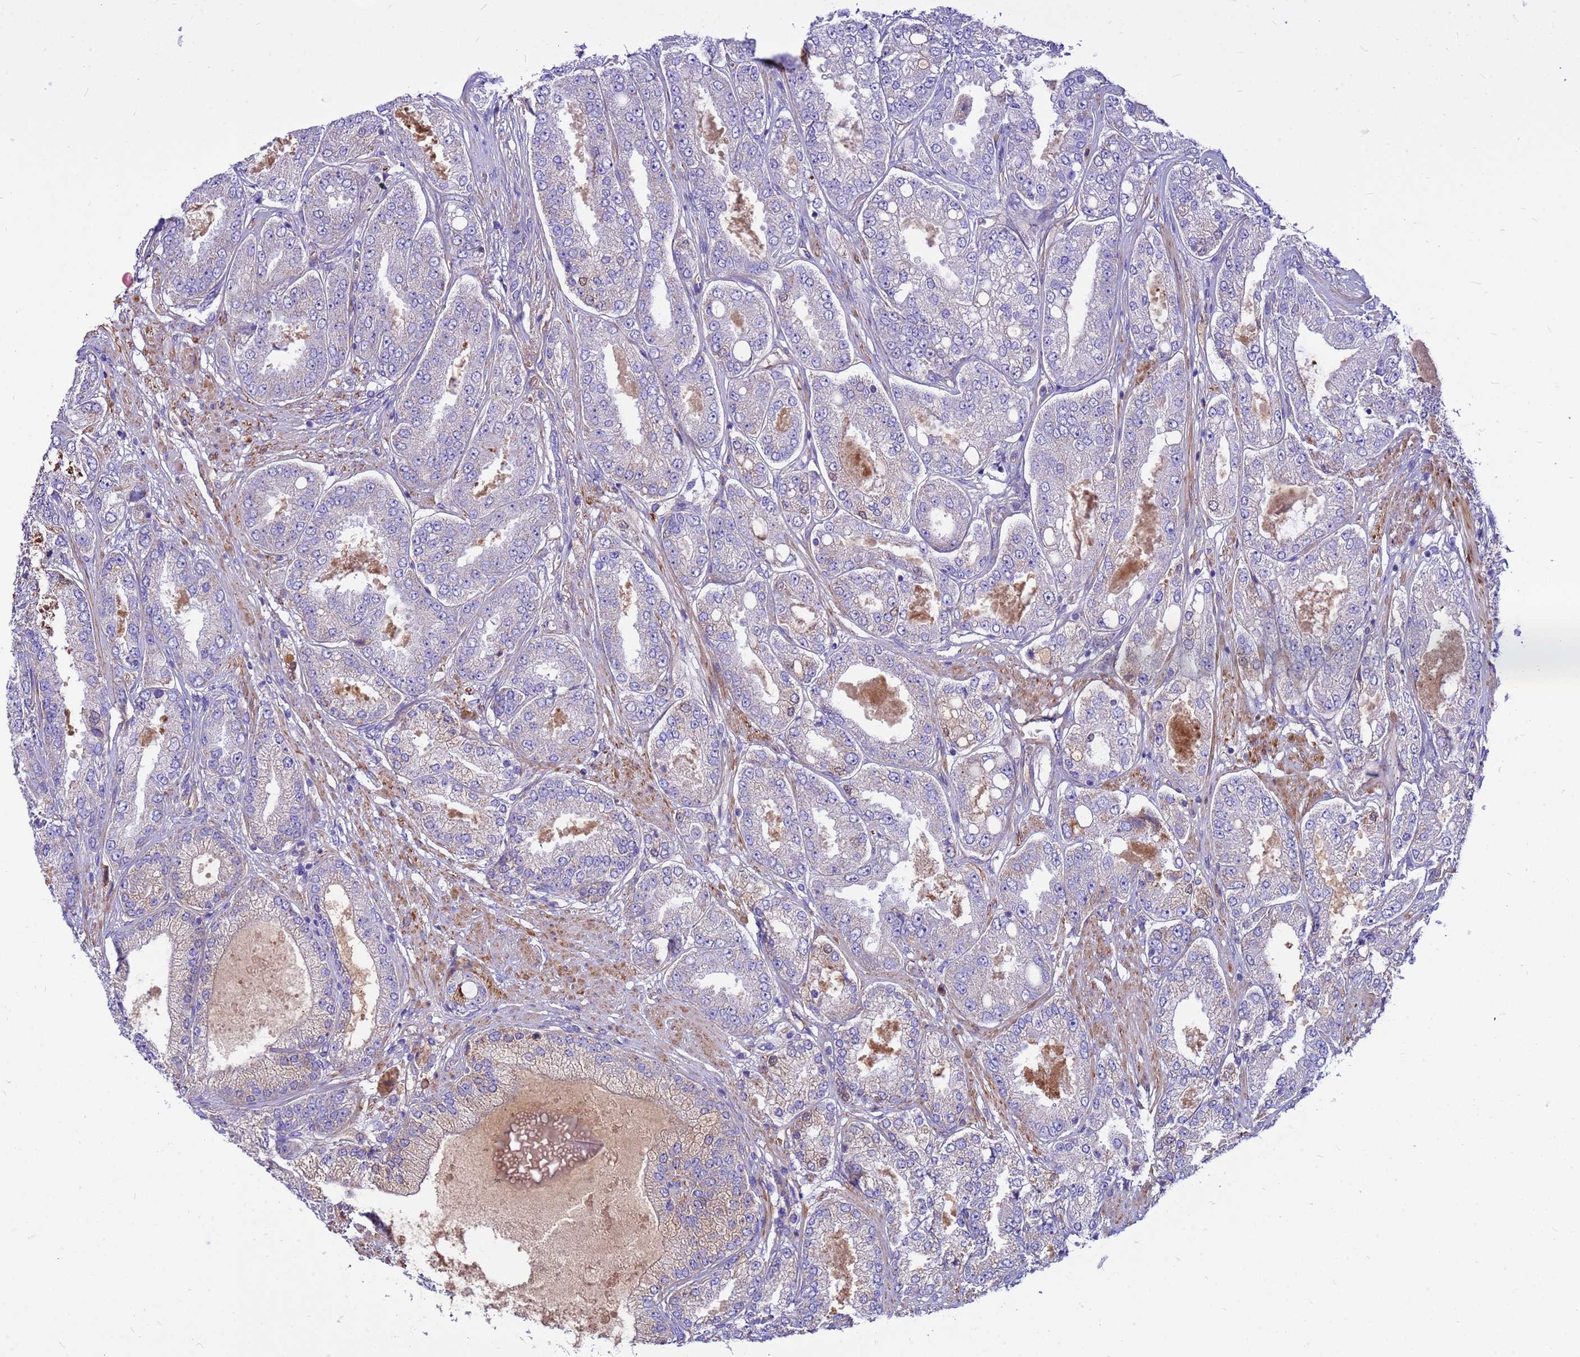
{"staining": {"intensity": "negative", "quantity": "none", "location": "none"}, "tissue": "prostate cancer", "cell_type": "Tumor cells", "image_type": "cancer", "snomed": [{"axis": "morphology", "description": "Adenocarcinoma, High grade"}, {"axis": "topography", "description": "Prostate"}], "caption": "Immunohistochemistry (IHC) image of human prostate high-grade adenocarcinoma stained for a protein (brown), which shows no positivity in tumor cells.", "gene": "CRHBP", "patient": {"sex": "male", "age": 71}}